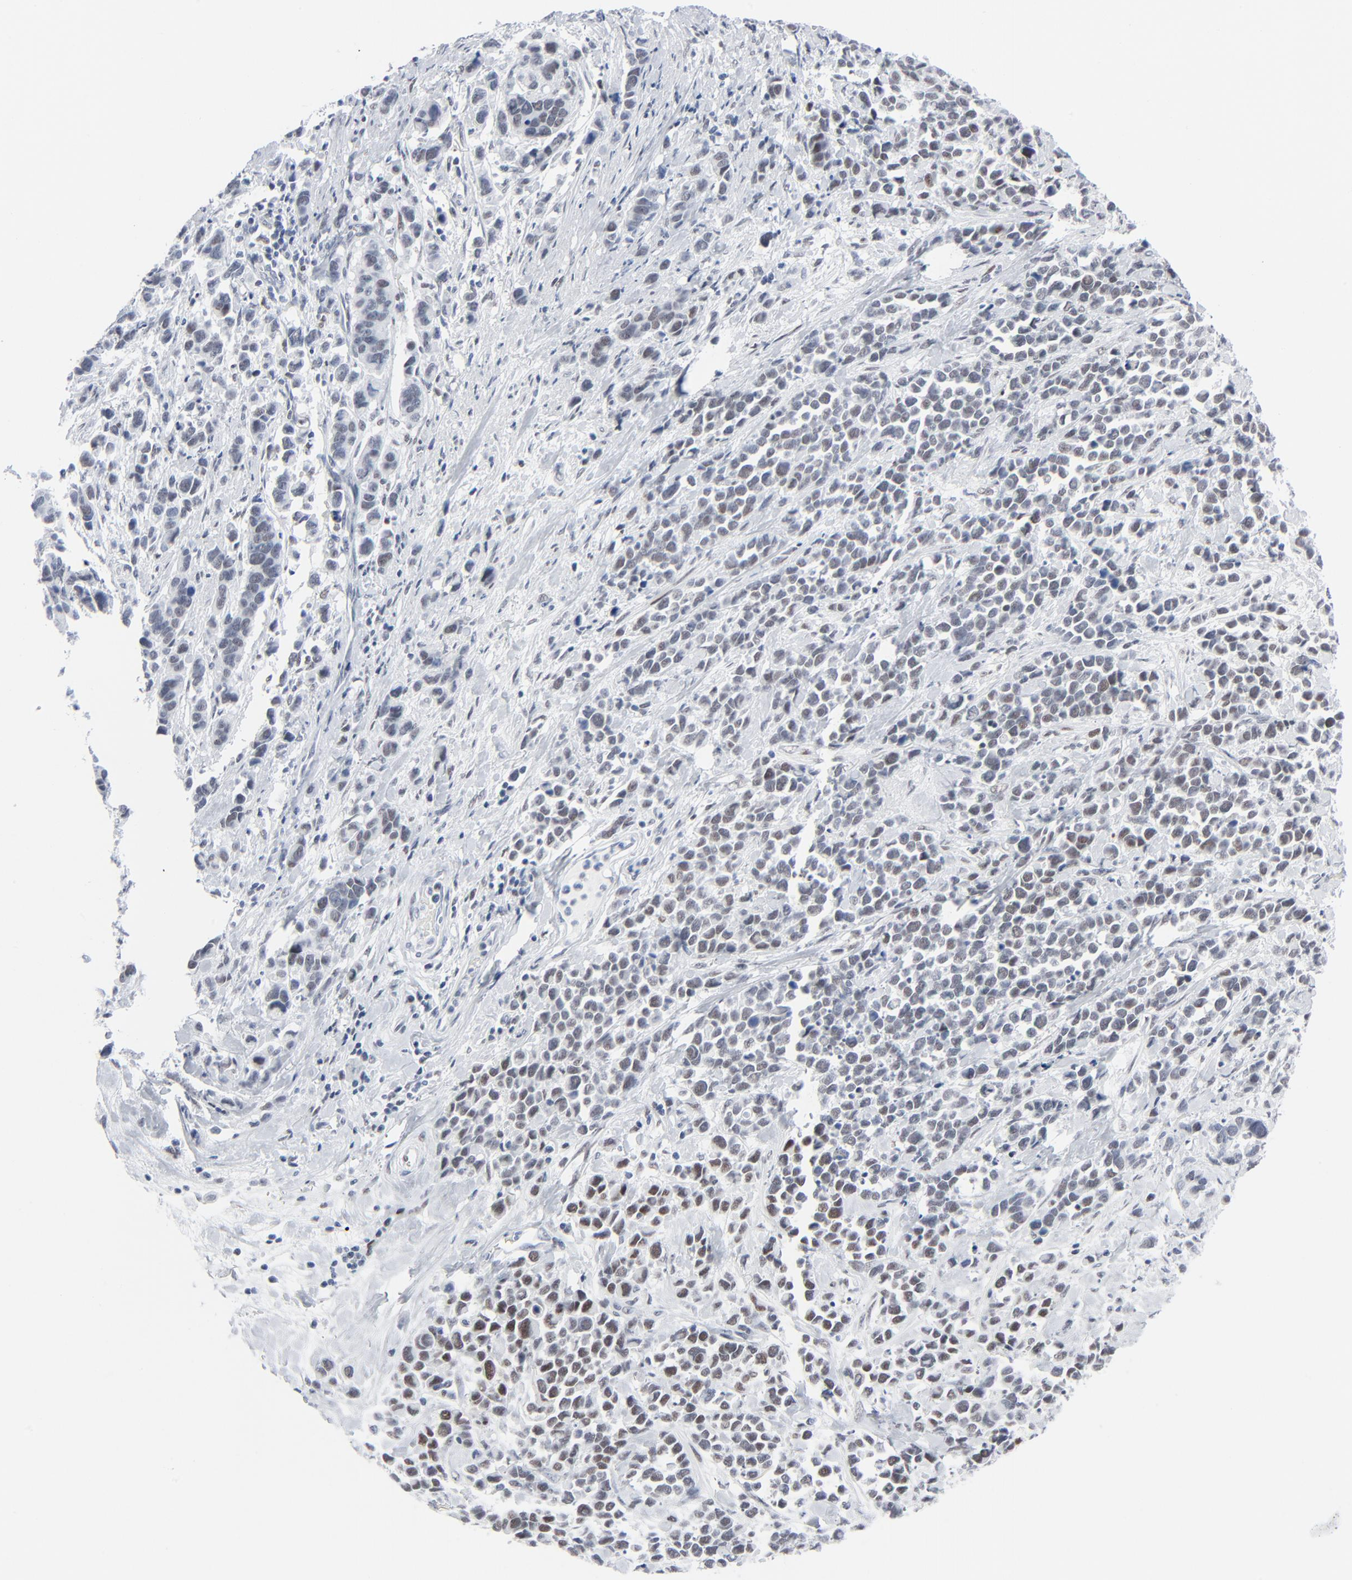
{"staining": {"intensity": "weak", "quantity": "25%-75%", "location": "nuclear"}, "tissue": "stomach cancer", "cell_type": "Tumor cells", "image_type": "cancer", "snomed": [{"axis": "morphology", "description": "Adenocarcinoma, NOS"}, {"axis": "topography", "description": "Stomach, upper"}], "caption": "Human adenocarcinoma (stomach) stained for a protein (brown) displays weak nuclear positive staining in about 25%-75% of tumor cells.", "gene": "SIRT1", "patient": {"sex": "male", "age": 71}}